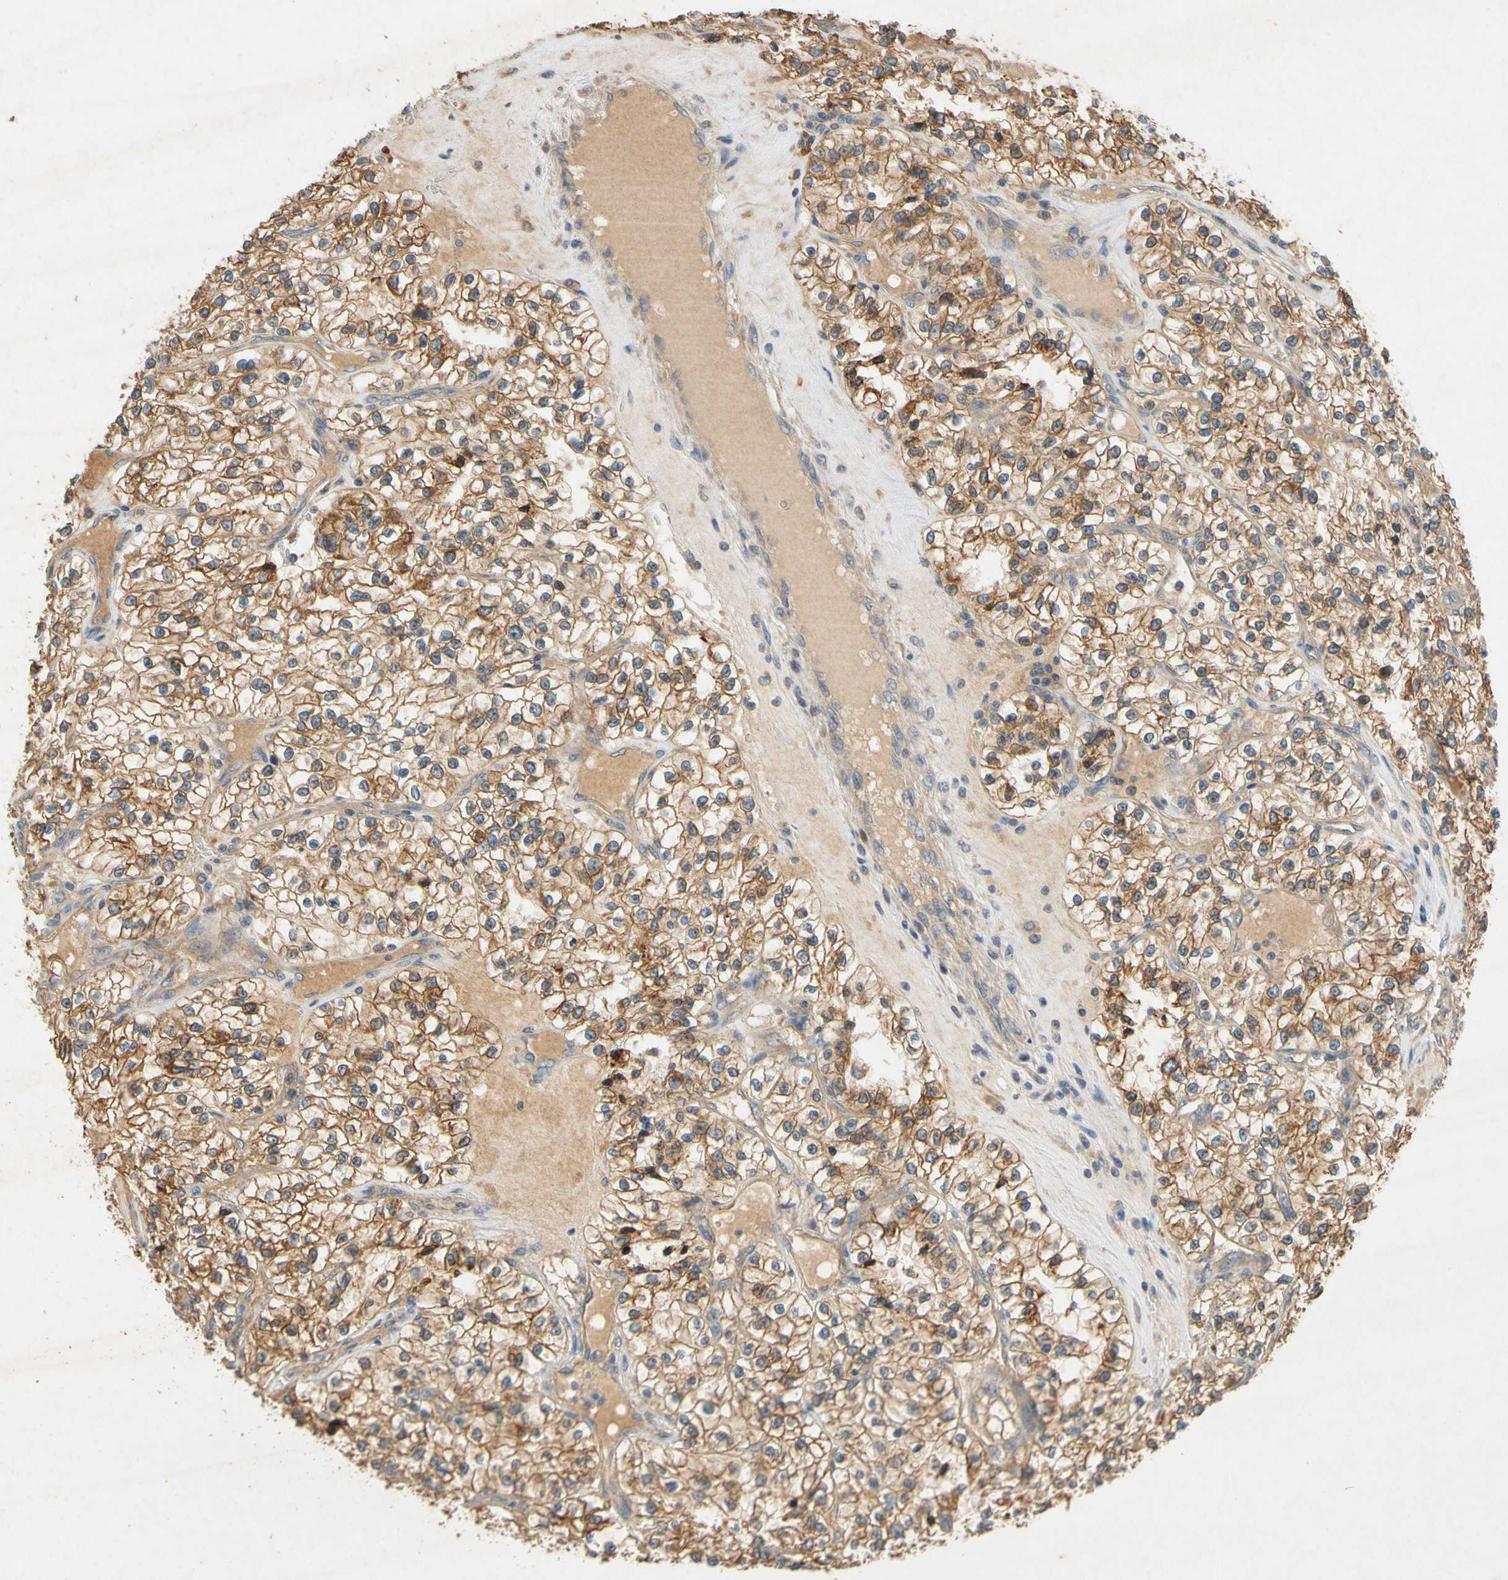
{"staining": {"intensity": "moderate", "quantity": "25%-75%", "location": "cytoplasmic/membranous"}, "tissue": "renal cancer", "cell_type": "Tumor cells", "image_type": "cancer", "snomed": [{"axis": "morphology", "description": "Adenocarcinoma, NOS"}, {"axis": "topography", "description": "Kidney"}], "caption": "Renal adenocarcinoma stained for a protein (brown) reveals moderate cytoplasmic/membranous positive positivity in approximately 25%-75% of tumor cells.", "gene": "USP46", "patient": {"sex": "female", "age": 57}}